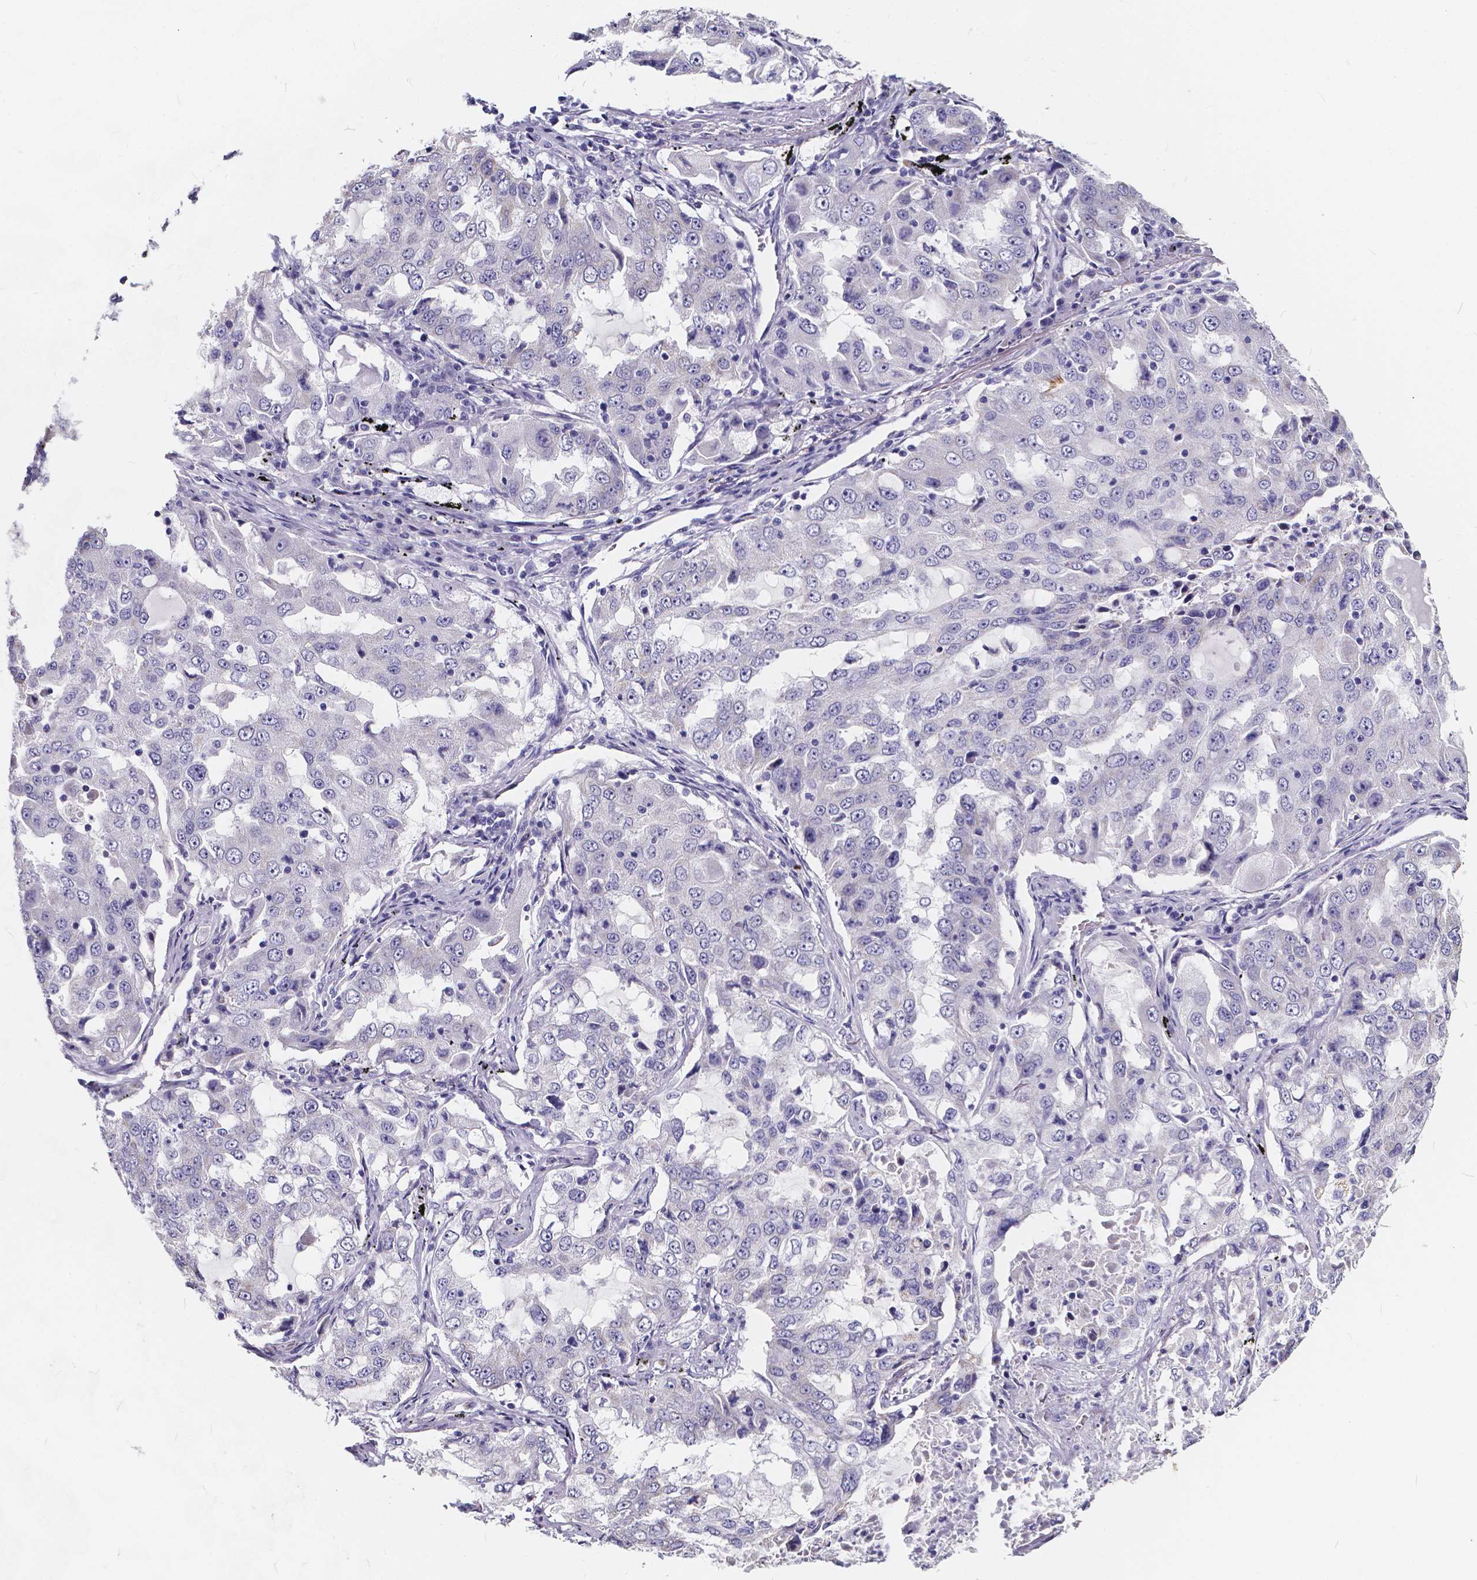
{"staining": {"intensity": "negative", "quantity": "none", "location": "none"}, "tissue": "lung cancer", "cell_type": "Tumor cells", "image_type": "cancer", "snomed": [{"axis": "morphology", "description": "Adenocarcinoma, NOS"}, {"axis": "topography", "description": "Lung"}], "caption": "This is an immunohistochemistry (IHC) histopathology image of human lung cancer (adenocarcinoma). There is no expression in tumor cells.", "gene": "SPEF2", "patient": {"sex": "female", "age": 61}}